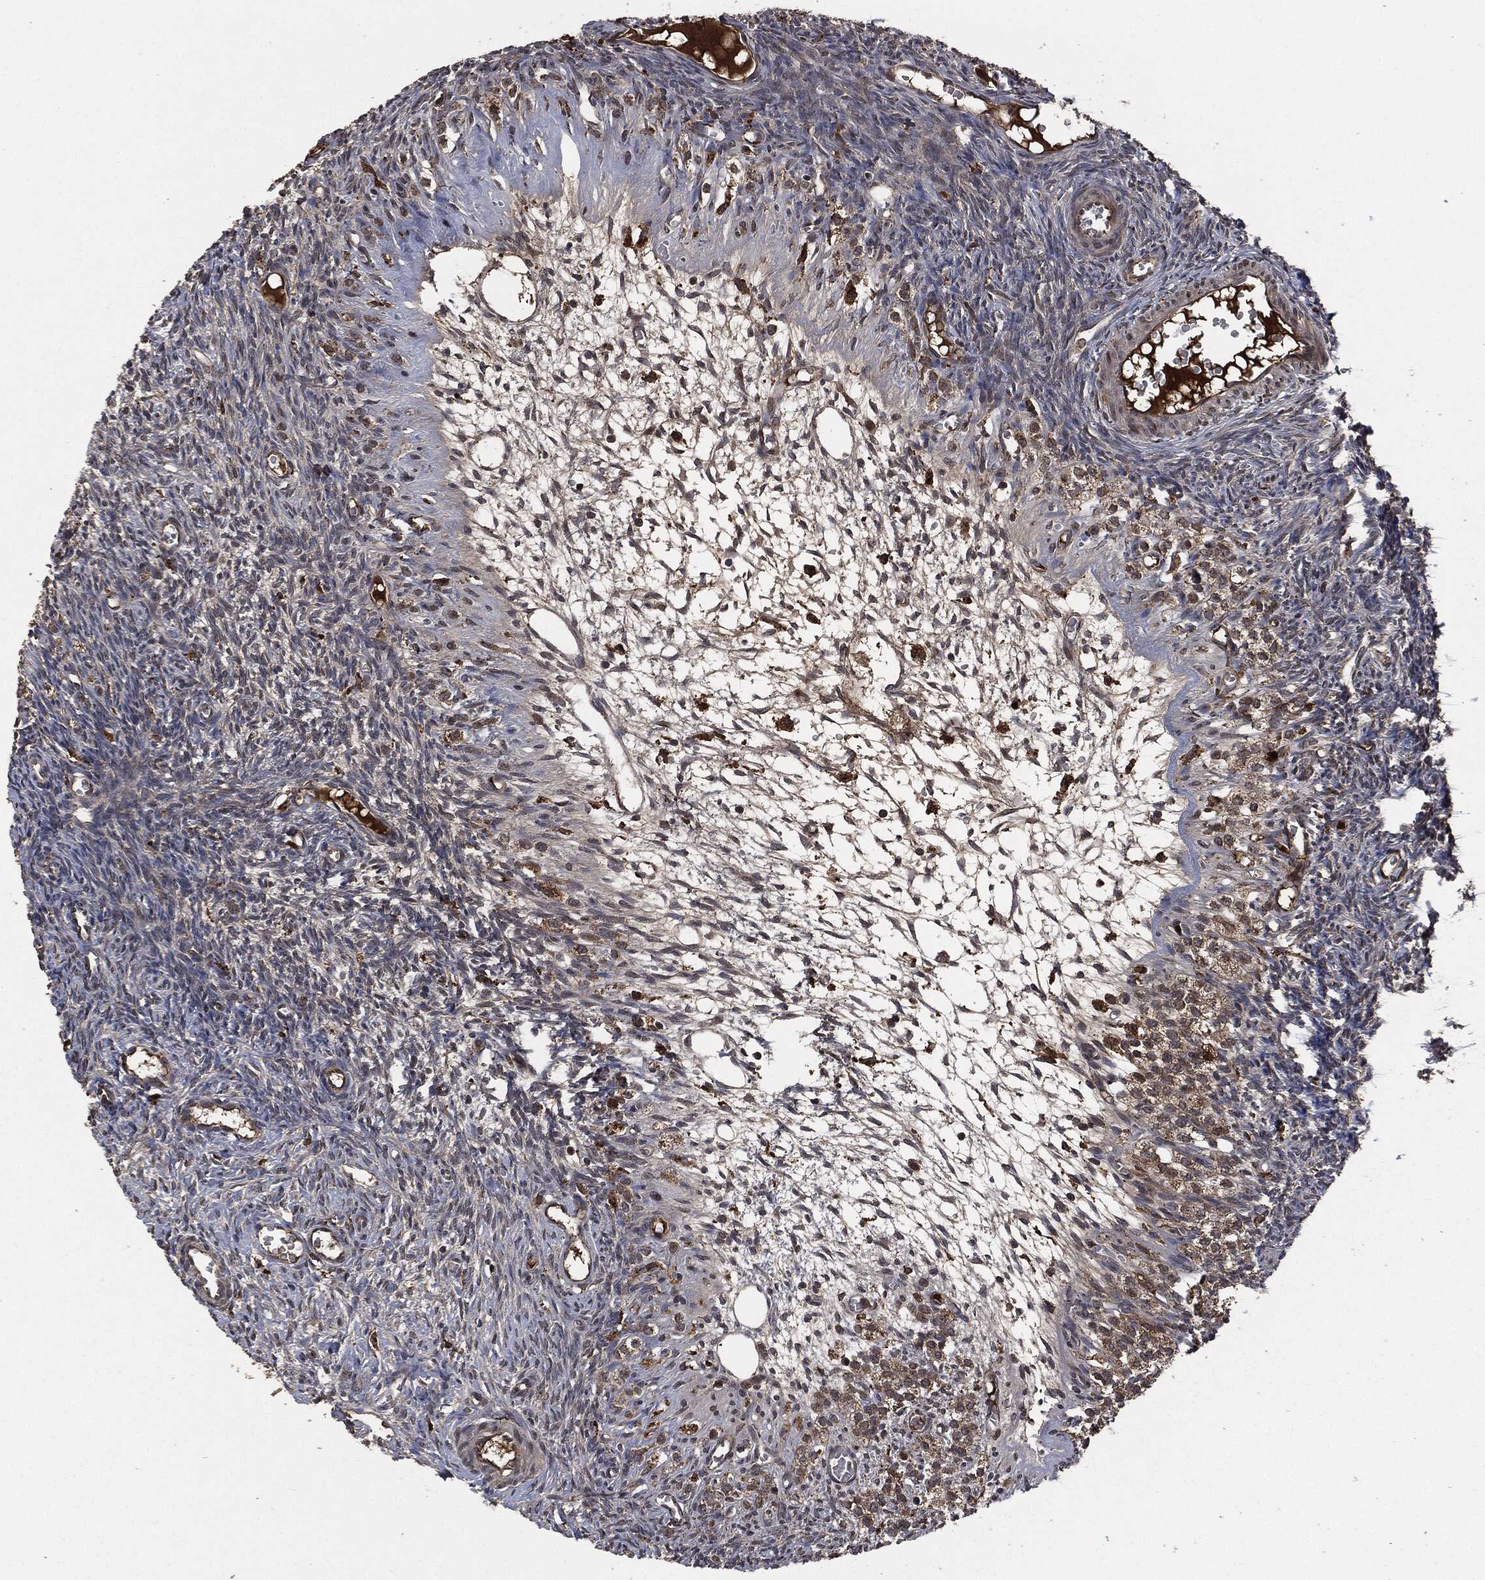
{"staining": {"intensity": "strong", "quantity": ">75%", "location": "cytoplasmic/membranous"}, "tissue": "ovary", "cell_type": "Follicle cells", "image_type": "normal", "snomed": [{"axis": "morphology", "description": "Normal tissue, NOS"}, {"axis": "topography", "description": "Ovary"}], "caption": "Strong cytoplasmic/membranous positivity for a protein is identified in about >75% of follicle cells of unremarkable ovary using immunohistochemistry.", "gene": "CRABP2", "patient": {"sex": "female", "age": 27}}